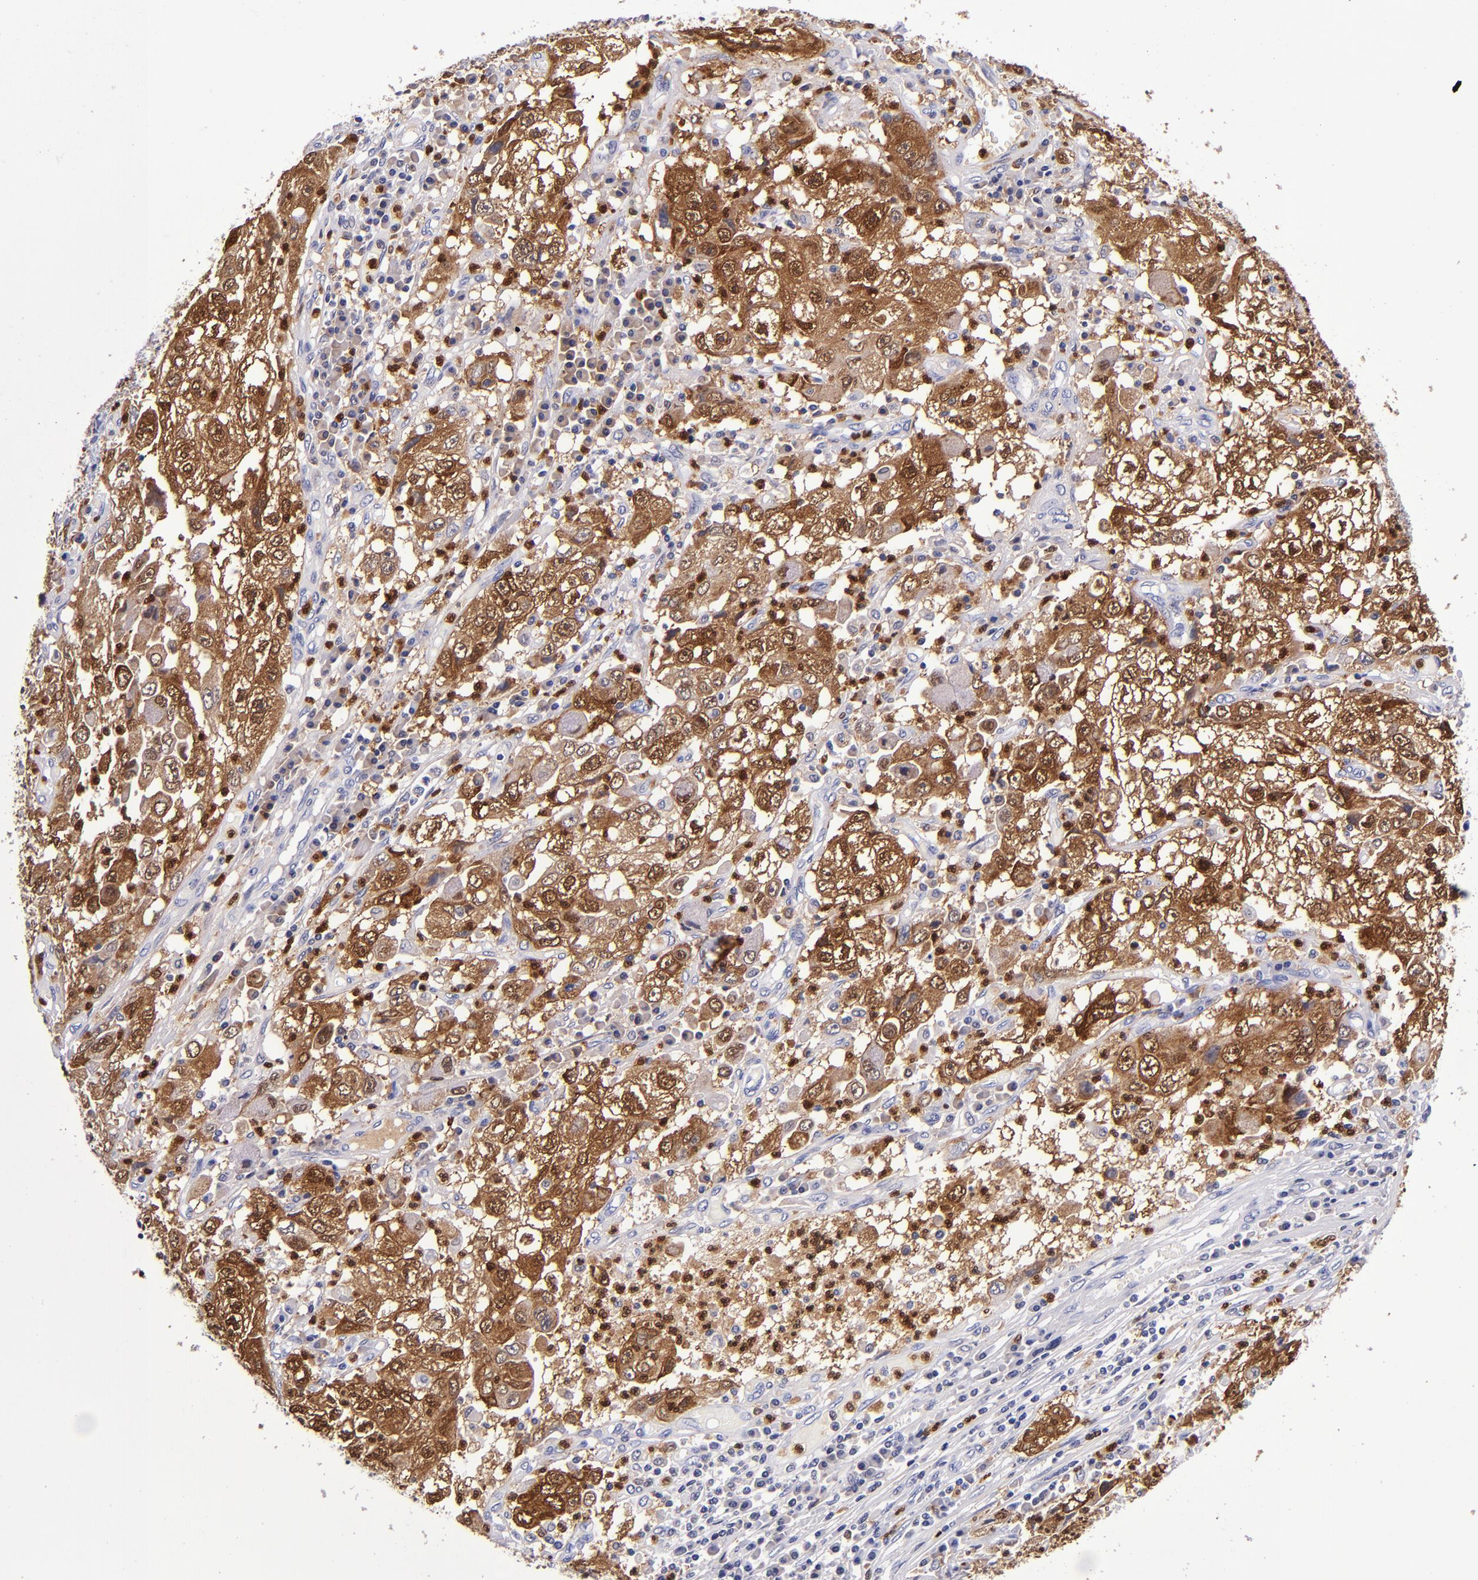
{"staining": {"intensity": "strong", "quantity": ">75%", "location": "cytoplasmic/membranous,nuclear"}, "tissue": "cervical cancer", "cell_type": "Tumor cells", "image_type": "cancer", "snomed": [{"axis": "morphology", "description": "Squamous cell carcinoma, NOS"}, {"axis": "topography", "description": "Cervix"}], "caption": "This histopathology image shows IHC staining of squamous cell carcinoma (cervical), with high strong cytoplasmic/membranous and nuclear expression in about >75% of tumor cells.", "gene": "S100A8", "patient": {"sex": "female", "age": 36}}